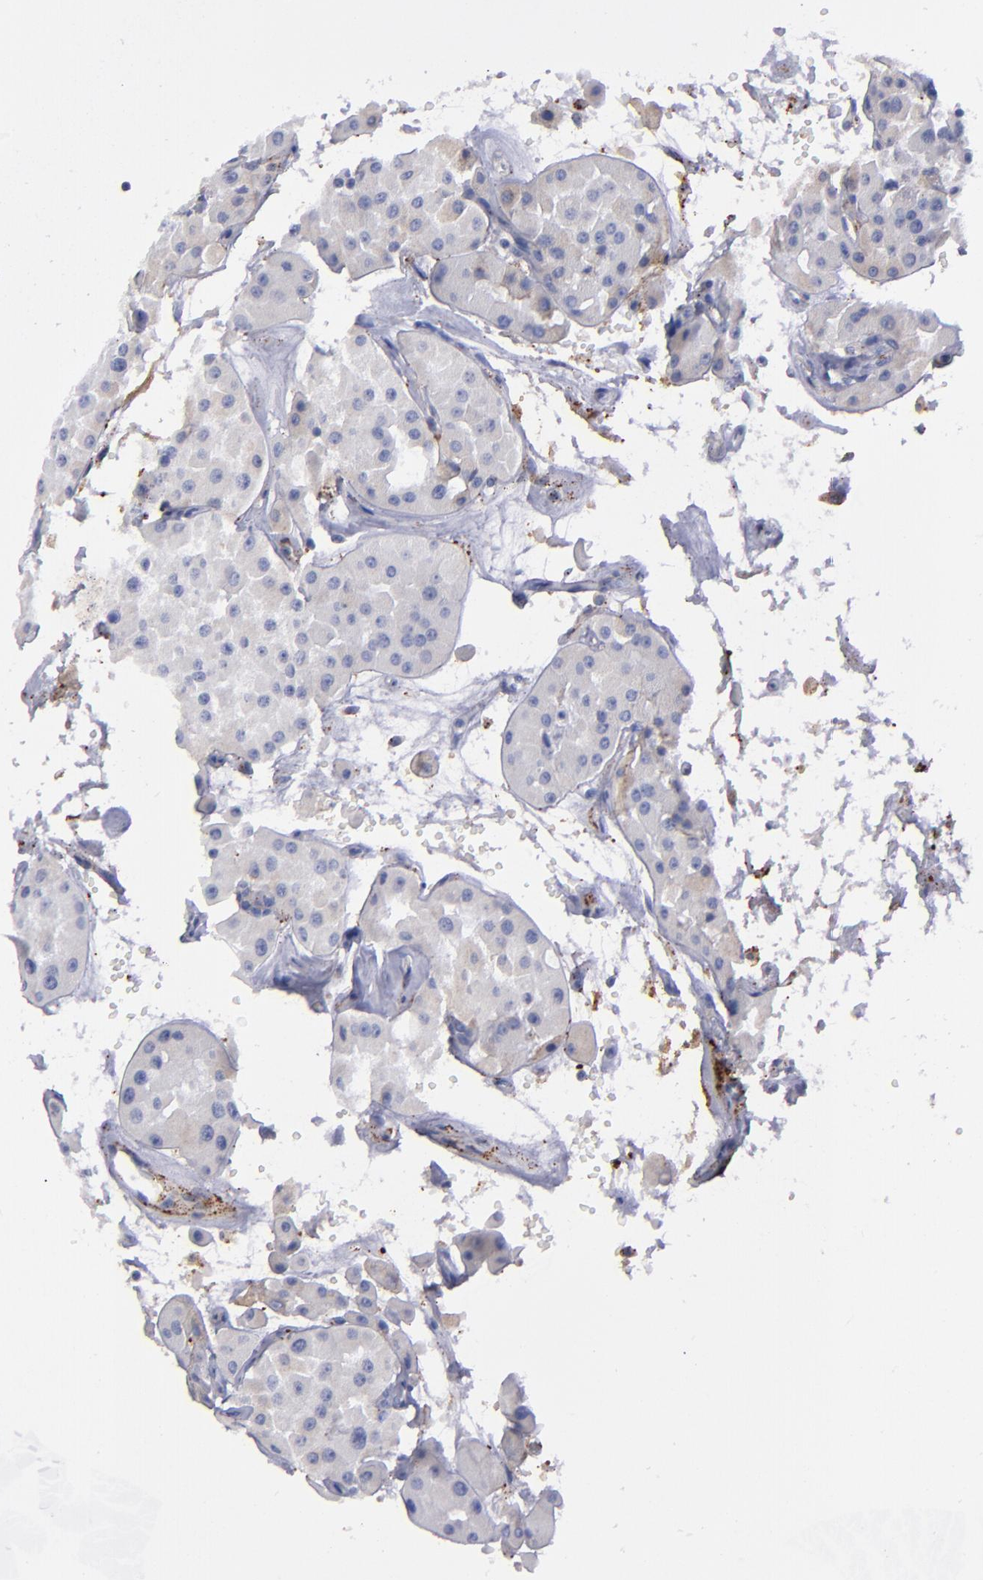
{"staining": {"intensity": "negative", "quantity": "none", "location": "none"}, "tissue": "renal cancer", "cell_type": "Tumor cells", "image_type": "cancer", "snomed": [{"axis": "morphology", "description": "Adenocarcinoma, uncertain malignant potential"}, {"axis": "topography", "description": "Kidney"}], "caption": "Tumor cells show no significant positivity in renal adenocarcinoma,  uncertain malignant potential.", "gene": "MFGE8", "patient": {"sex": "male", "age": 63}}